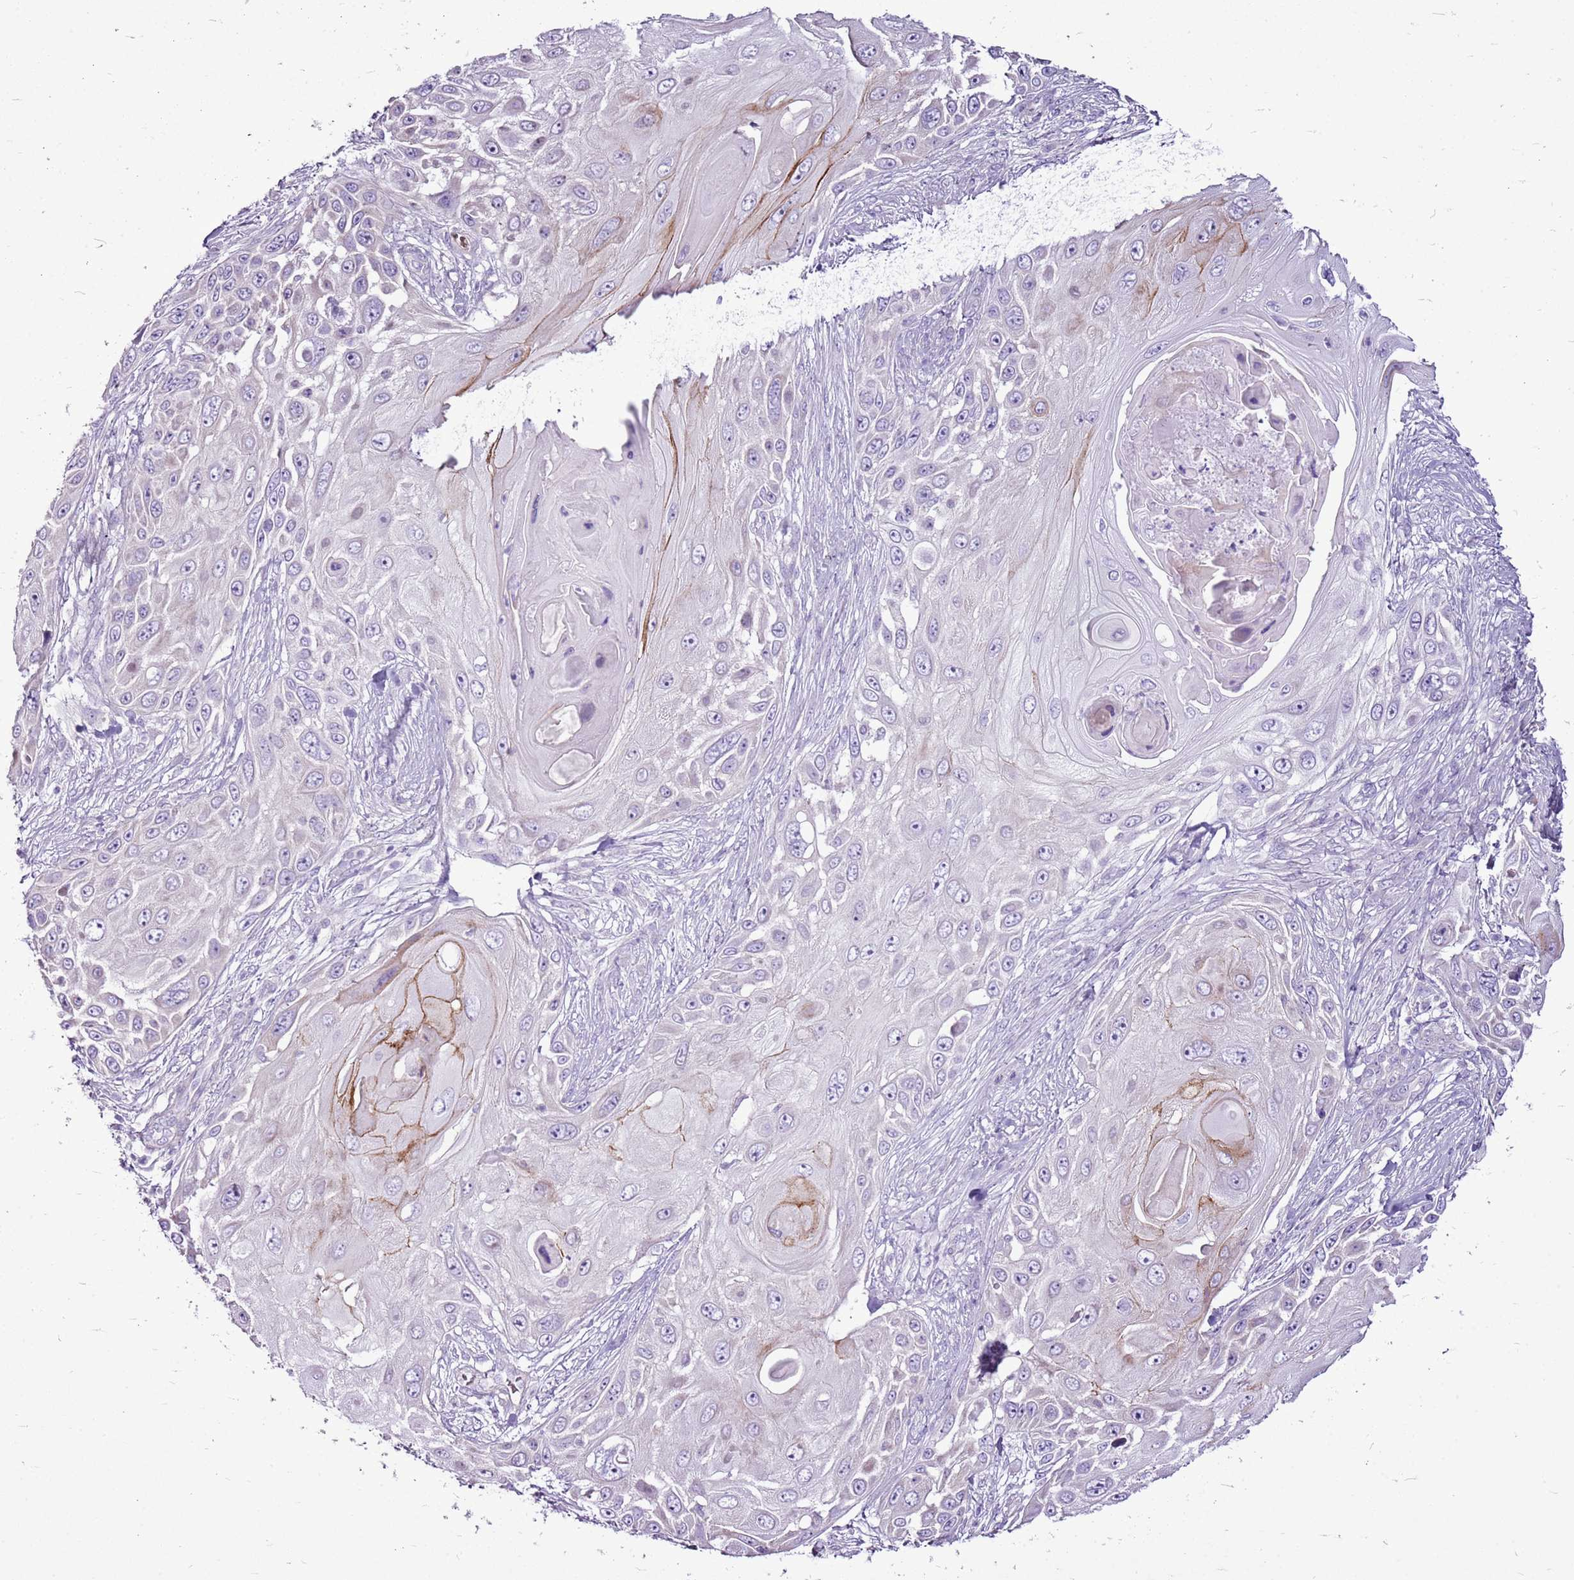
{"staining": {"intensity": "negative", "quantity": "none", "location": "none"}, "tissue": "skin cancer", "cell_type": "Tumor cells", "image_type": "cancer", "snomed": [{"axis": "morphology", "description": "Squamous cell carcinoma, NOS"}, {"axis": "topography", "description": "Skin"}], "caption": "Tumor cells show no significant protein positivity in skin cancer.", "gene": "CHAC2", "patient": {"sex": "female", "age": 44}}